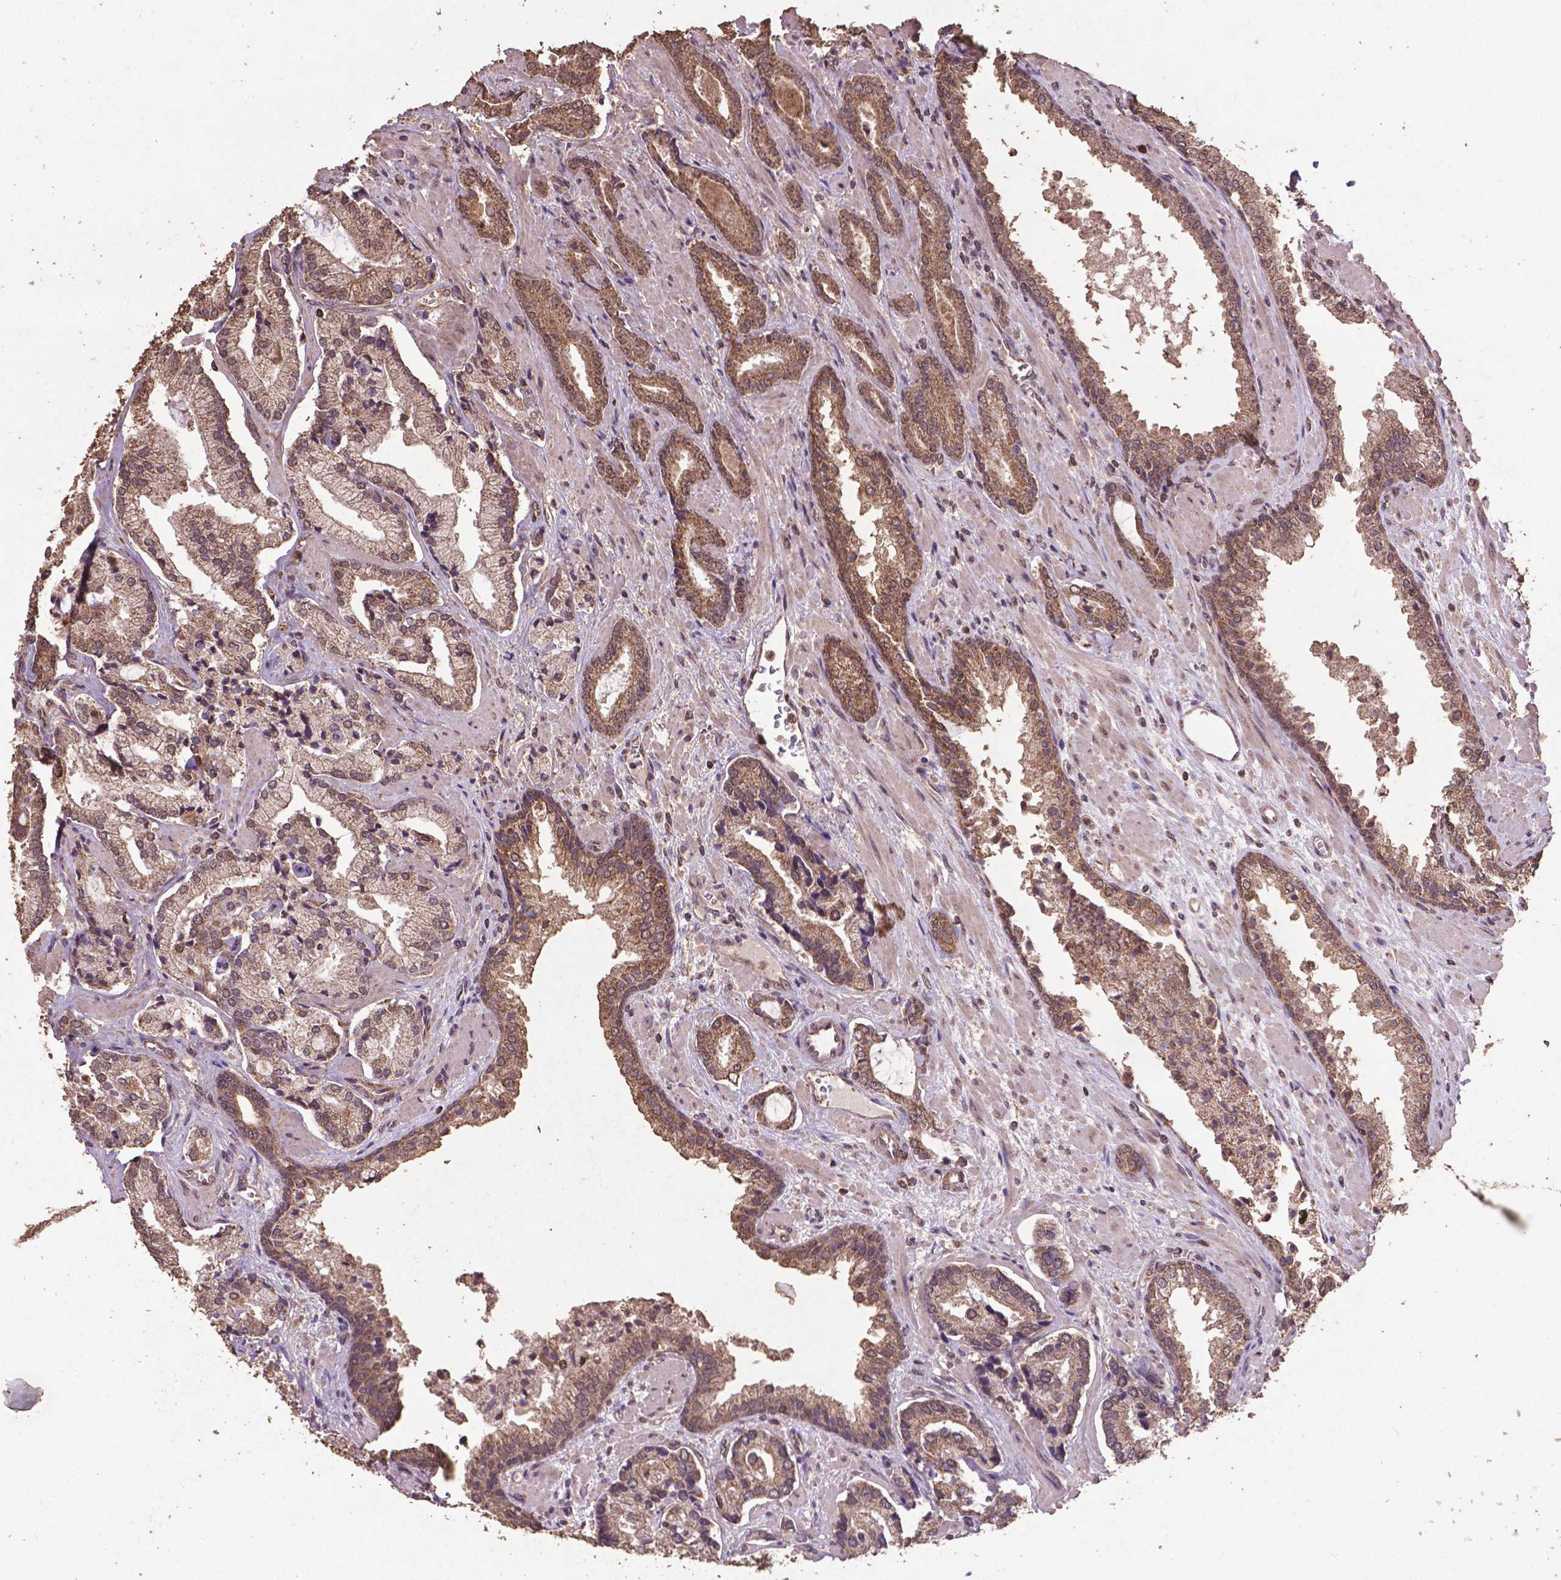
{"staining": {"intensity": "moderate", "quantity": ">75%", "location": "cytoplasmic/membranous,nuclear"}, "tissue": "prostate cancer", "cell_type": "Tumor cells", "image_type": "cancer", "snomed": [{"axis": "morphology", "description": "Adenocarcinoma, Low grade"}, {"axis": "topography", "description": "Prostate"}], "caption": "Prostate cancer (adenocarcinoma (low-grade)) tissue demonstrates moderate cytoplasmic/membranous and nuclear expression in approximately >75% of tumor cells, visualized by immunohistochemistry. (IHC, brightfield microscopy, high magnification).", "gene": "DCAF1", "patient": {"sex": "male", "age": 61}}